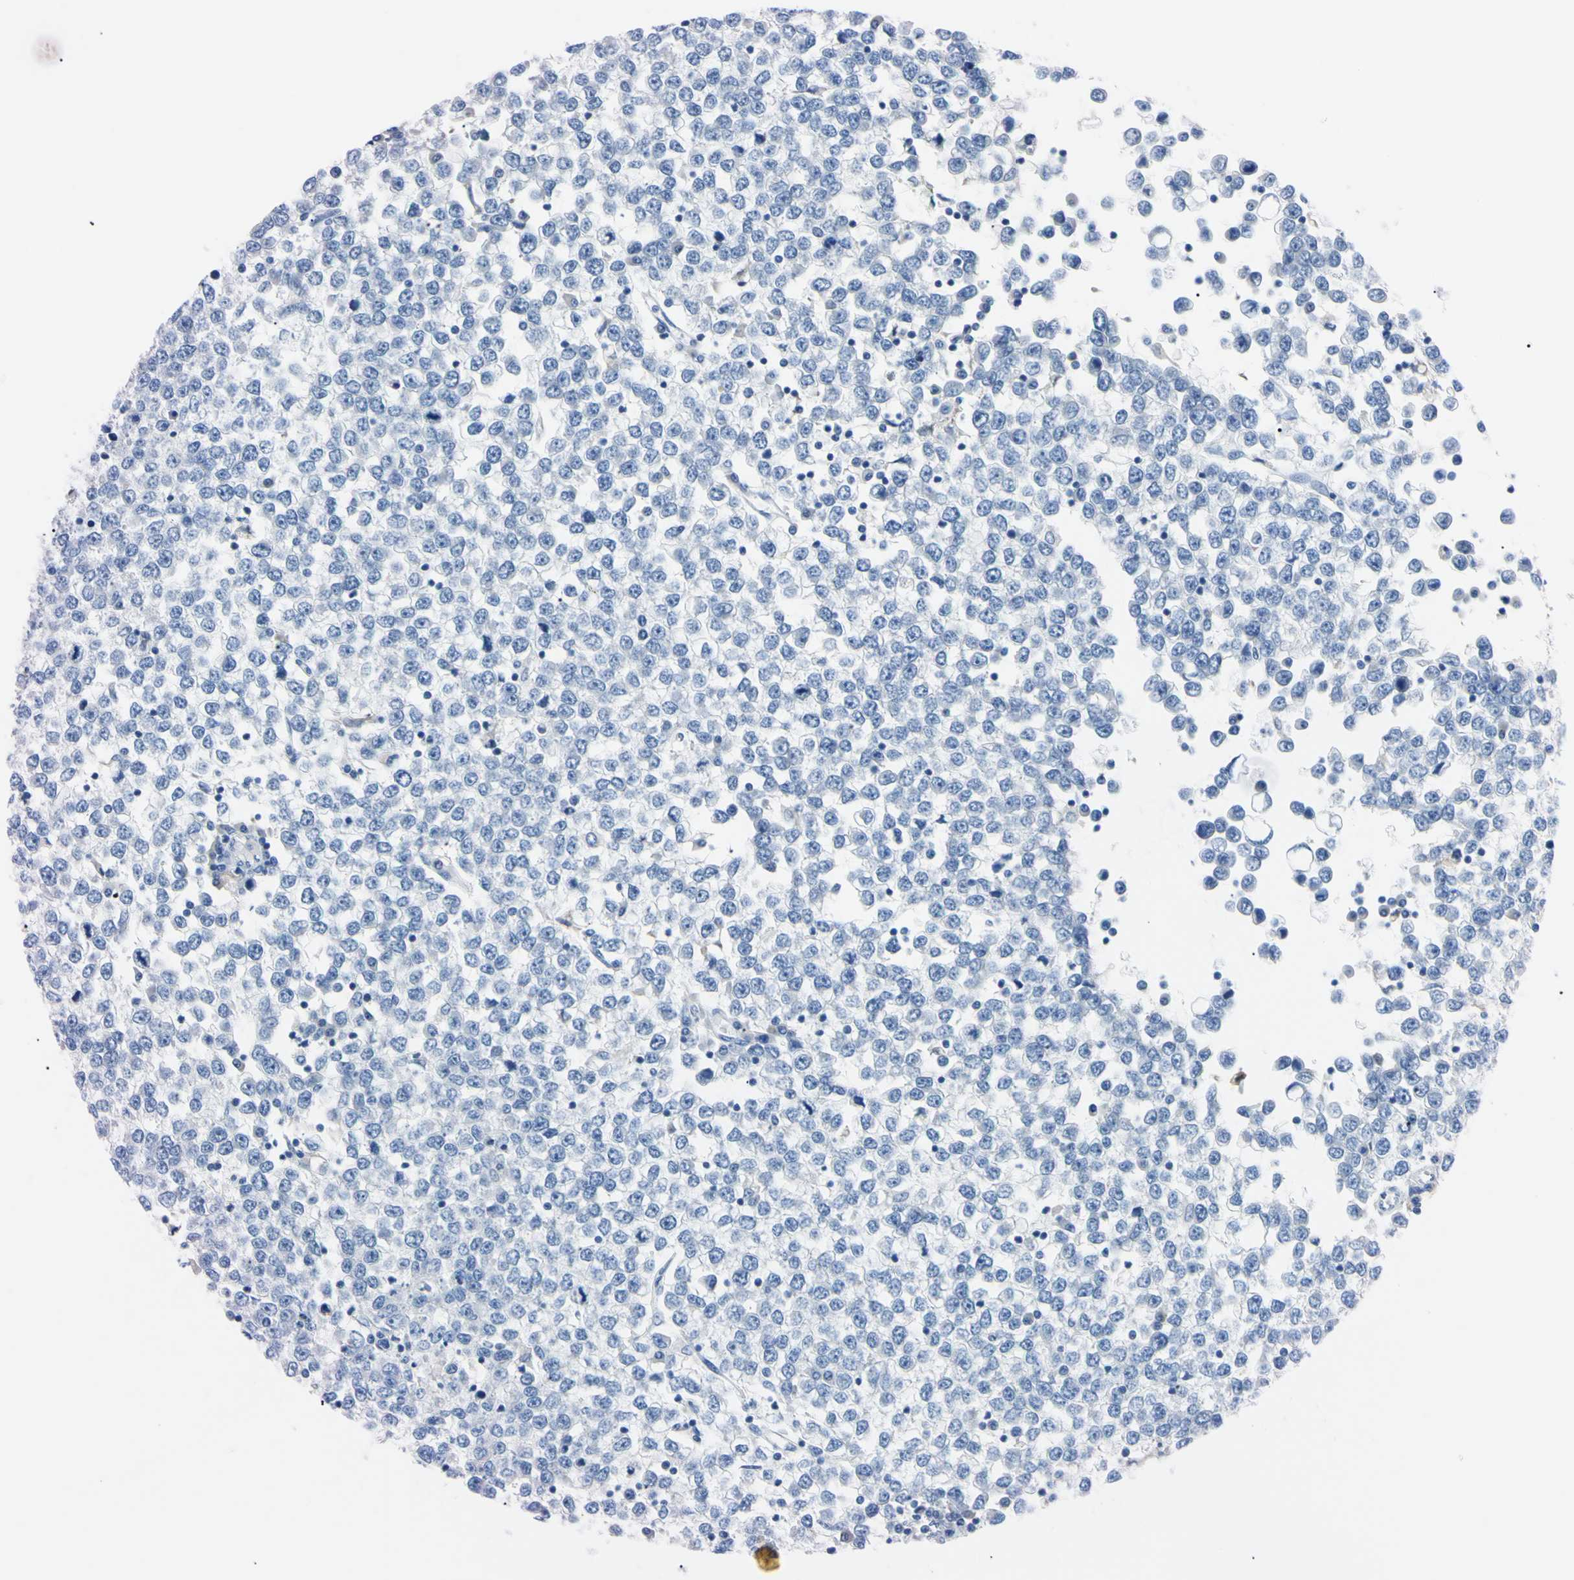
{"staining": {"intensity": "negative", "quantity": "none", "location": "none"}, "tissue": "testis cancer", "cell_type": "Tumor cells", "image_type": "cancer", "snomed": [{"axis": "morphology", "description": "Seminoma, NOS"}, {"axis": "topography", "description": "Testis"}], "caption": "Micrograph shows no protein expression in tumor cells of seminoma (testis) tissue. (Stains: DAB (3,3'-diaminobenzidine) immunohistochemistry with hematoxylin counter stain, Microscopy: brightfield microscopy at high magnification).", "gene": "NCF4", "patient": {"sex": "male", "age": 65}}